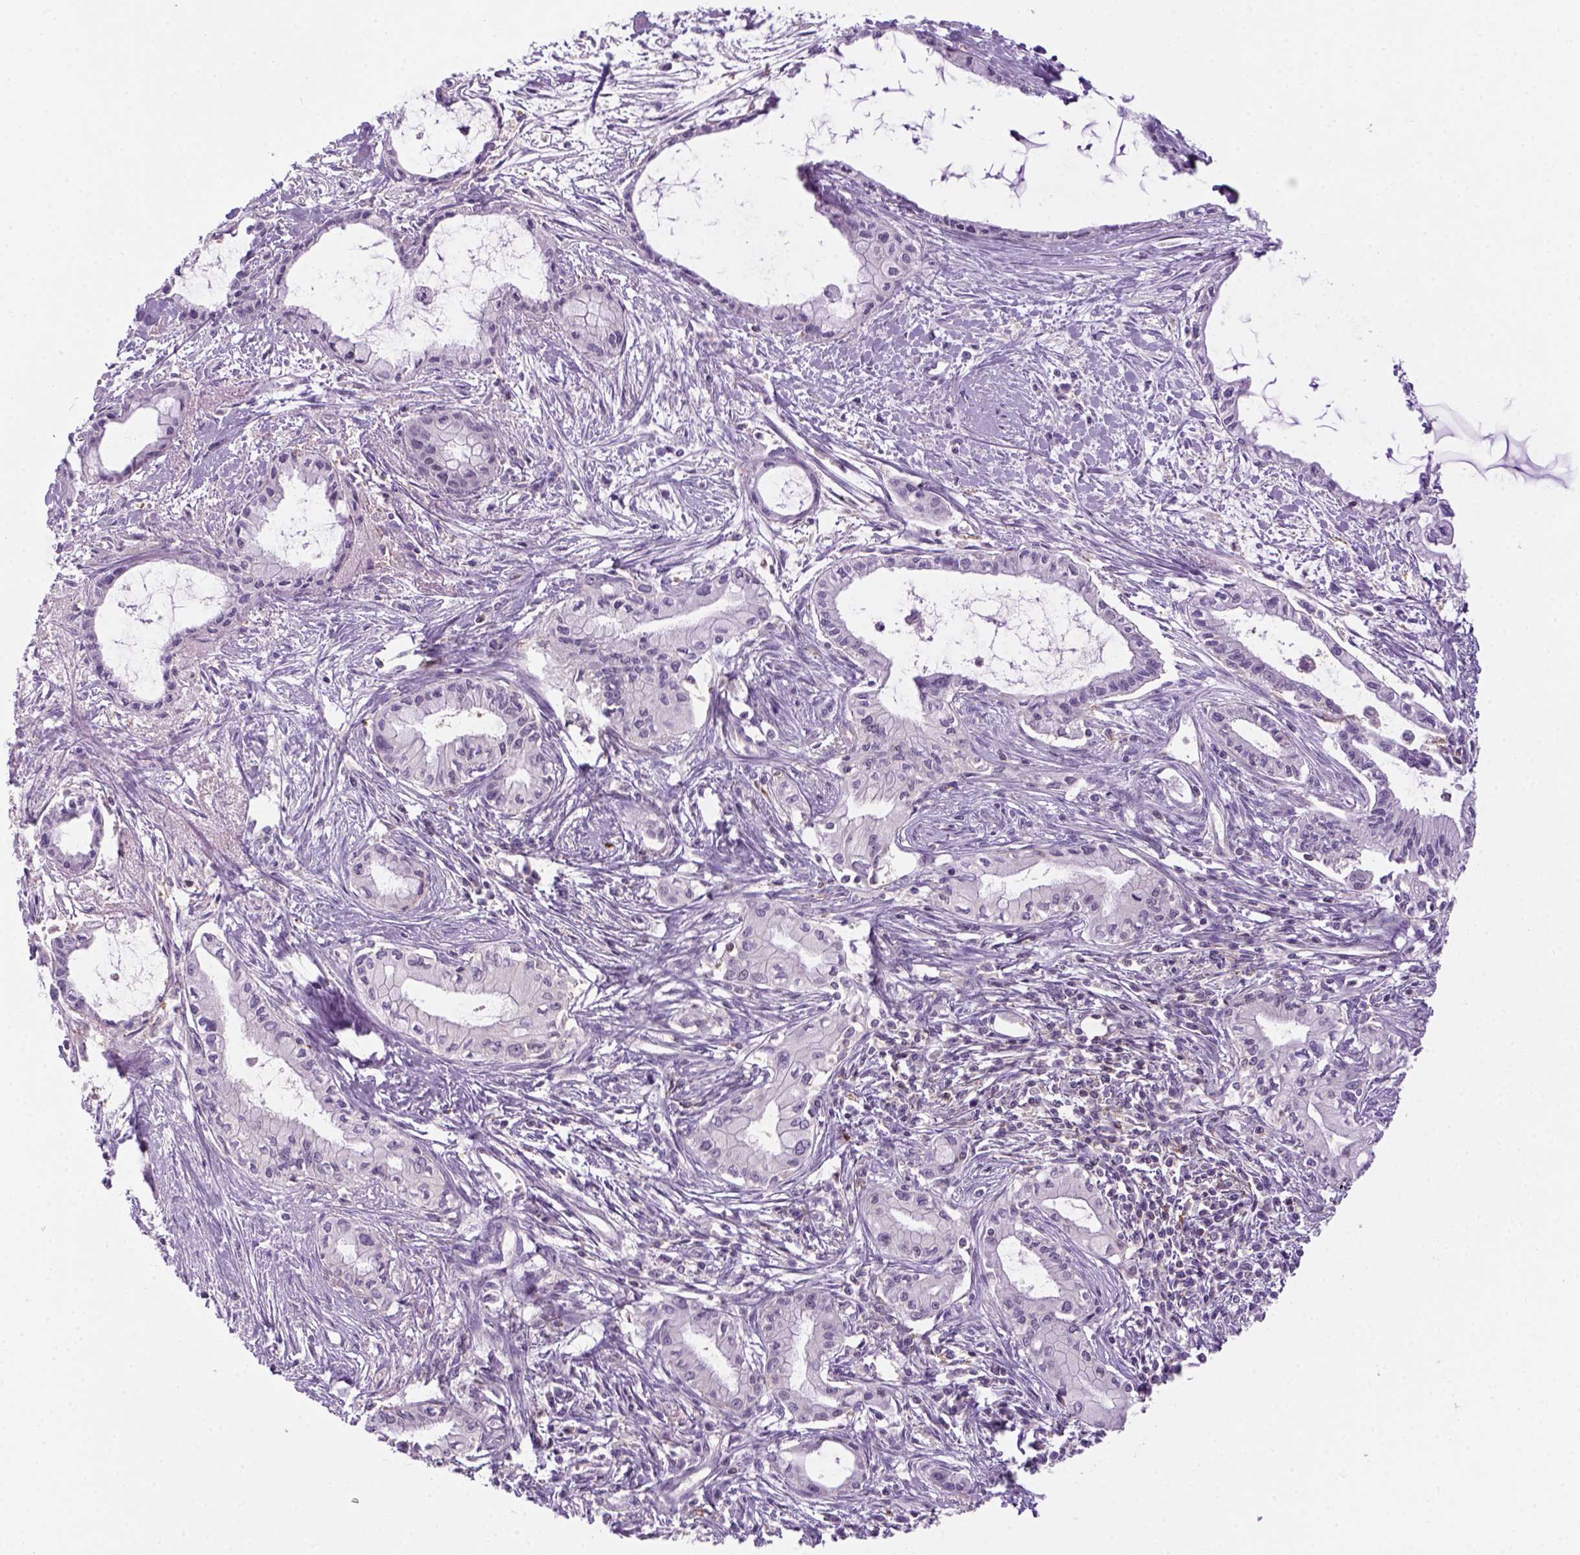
{"staining": {"intensity": "negative", "quantity": "none", "location": "none"}, "tissue": "pancreatic cancer", "cell_type": "Tumor cells", "image_type": "cancer", "snomed": [{"axis": "morphology", "description": "Adenocarcinoma, NOS"}, {"axis": "topography", "description": "Pancreas"}], "caption": "This is an immunohistochemistry histopathology image of pancreatic cancer. There is no expression in tumor cells.", "gene": "GOT1", "patient": {"sex": "male", "age": 48}}